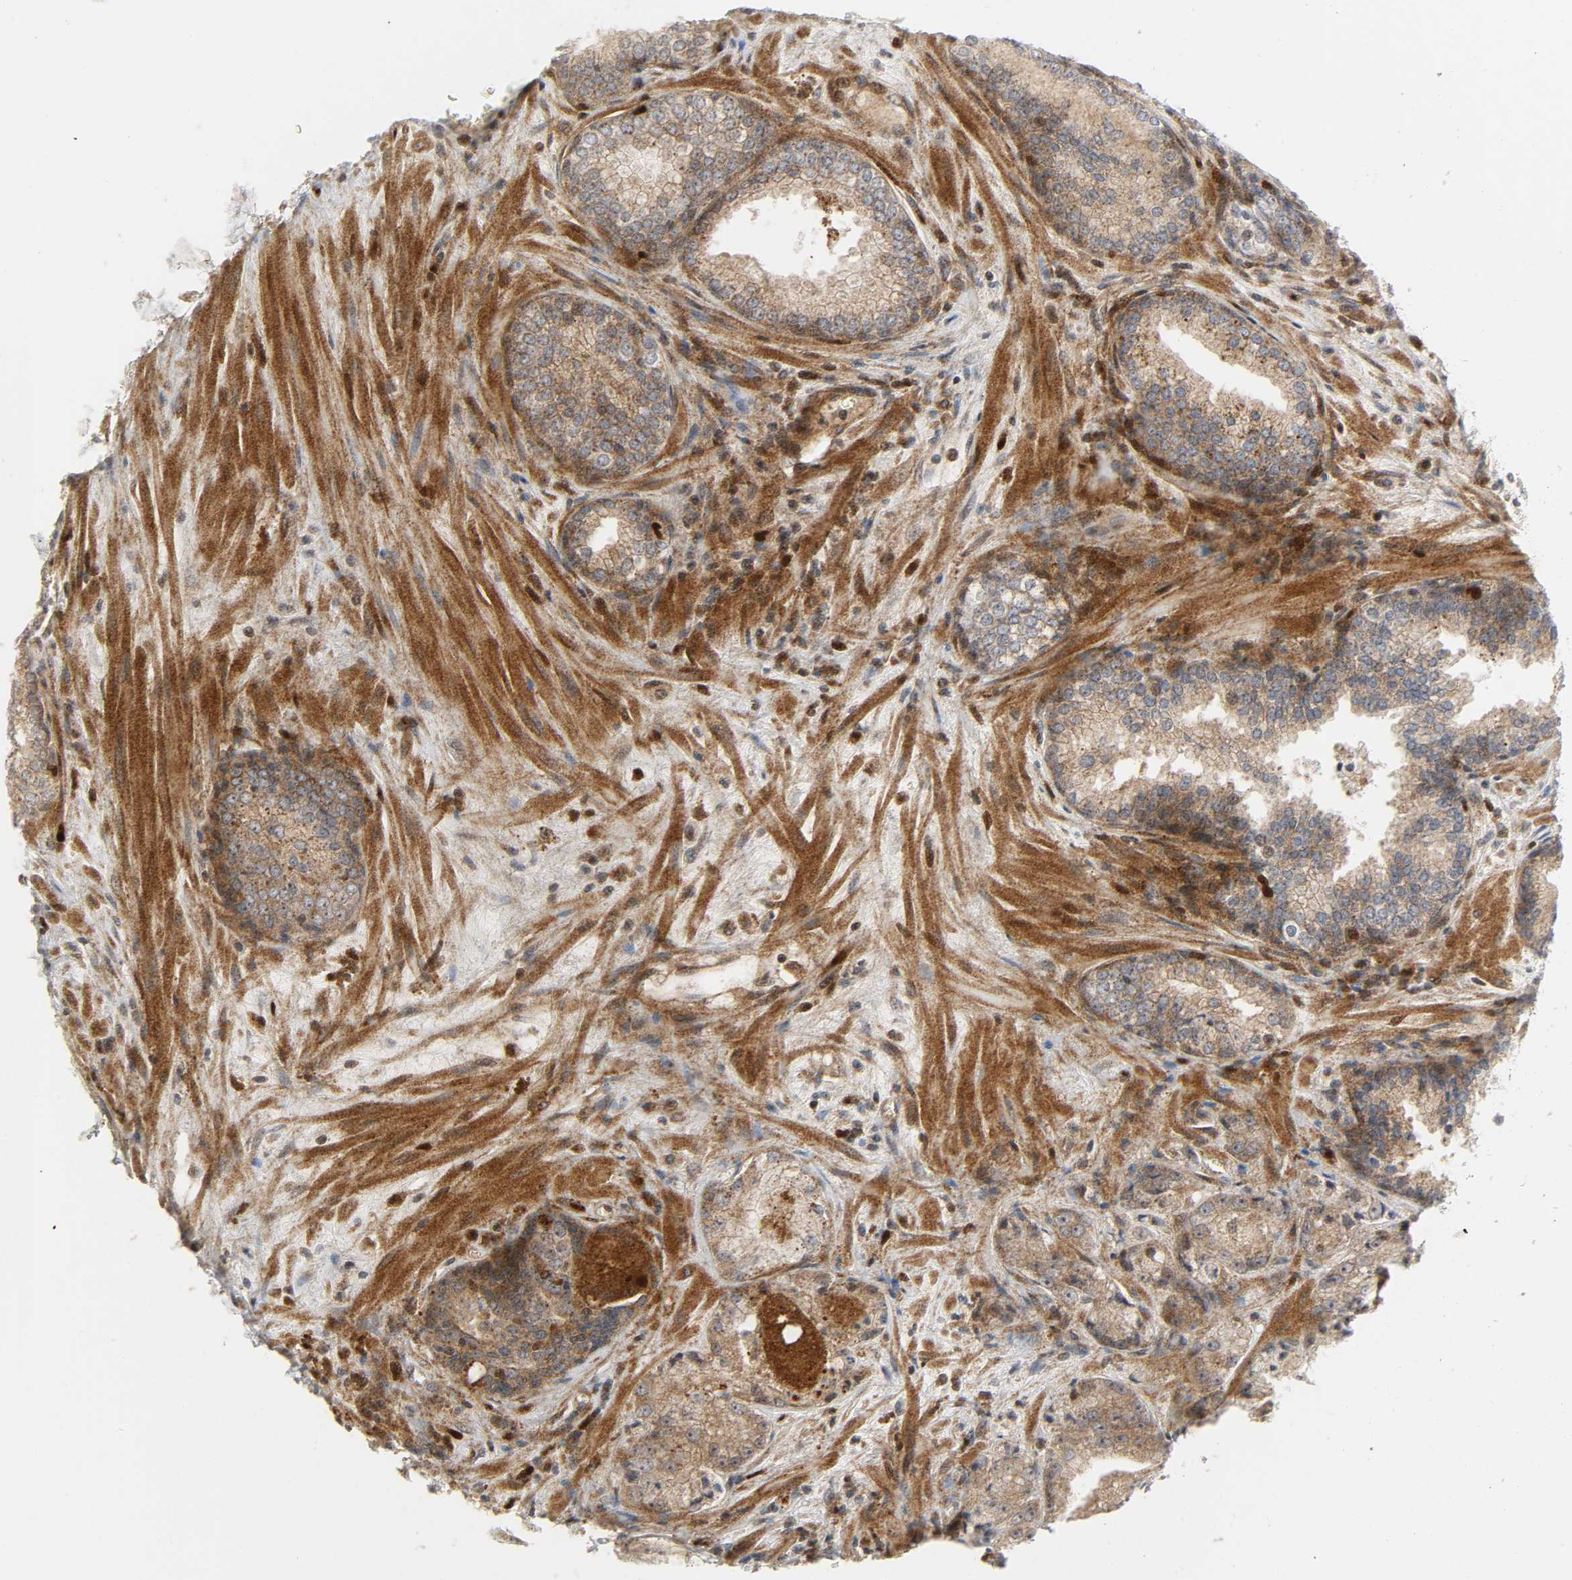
{"staining": {"intensity": "moderate", "quantity": ">75%", "location": "cytoplasmic/membranous"}, "tissue": "prostate cancer", "cell_type": "Tumor cells", "image_type": "cancer", "snomed": [{"axis": "morphology", "description": "Adenocarcinoma, Low grade"}, {"axis": "topography", "description": "Prostate"}], "caption": "The histopathology image exhibits immunohistochemical staining of prostate adenocarcinoma (low-grade). There is moderate cytoplasmic/membranous staining is appreciated in about >75% of tumor cells. The staining is performed using DAB (3,3'-diaminobenzidine) brown chromogen to label protein expression. The nuclei are counter-stained blue using hematoxylin.", "gene": "CHUK", "patient": {"sex": "male", "age": 60}}